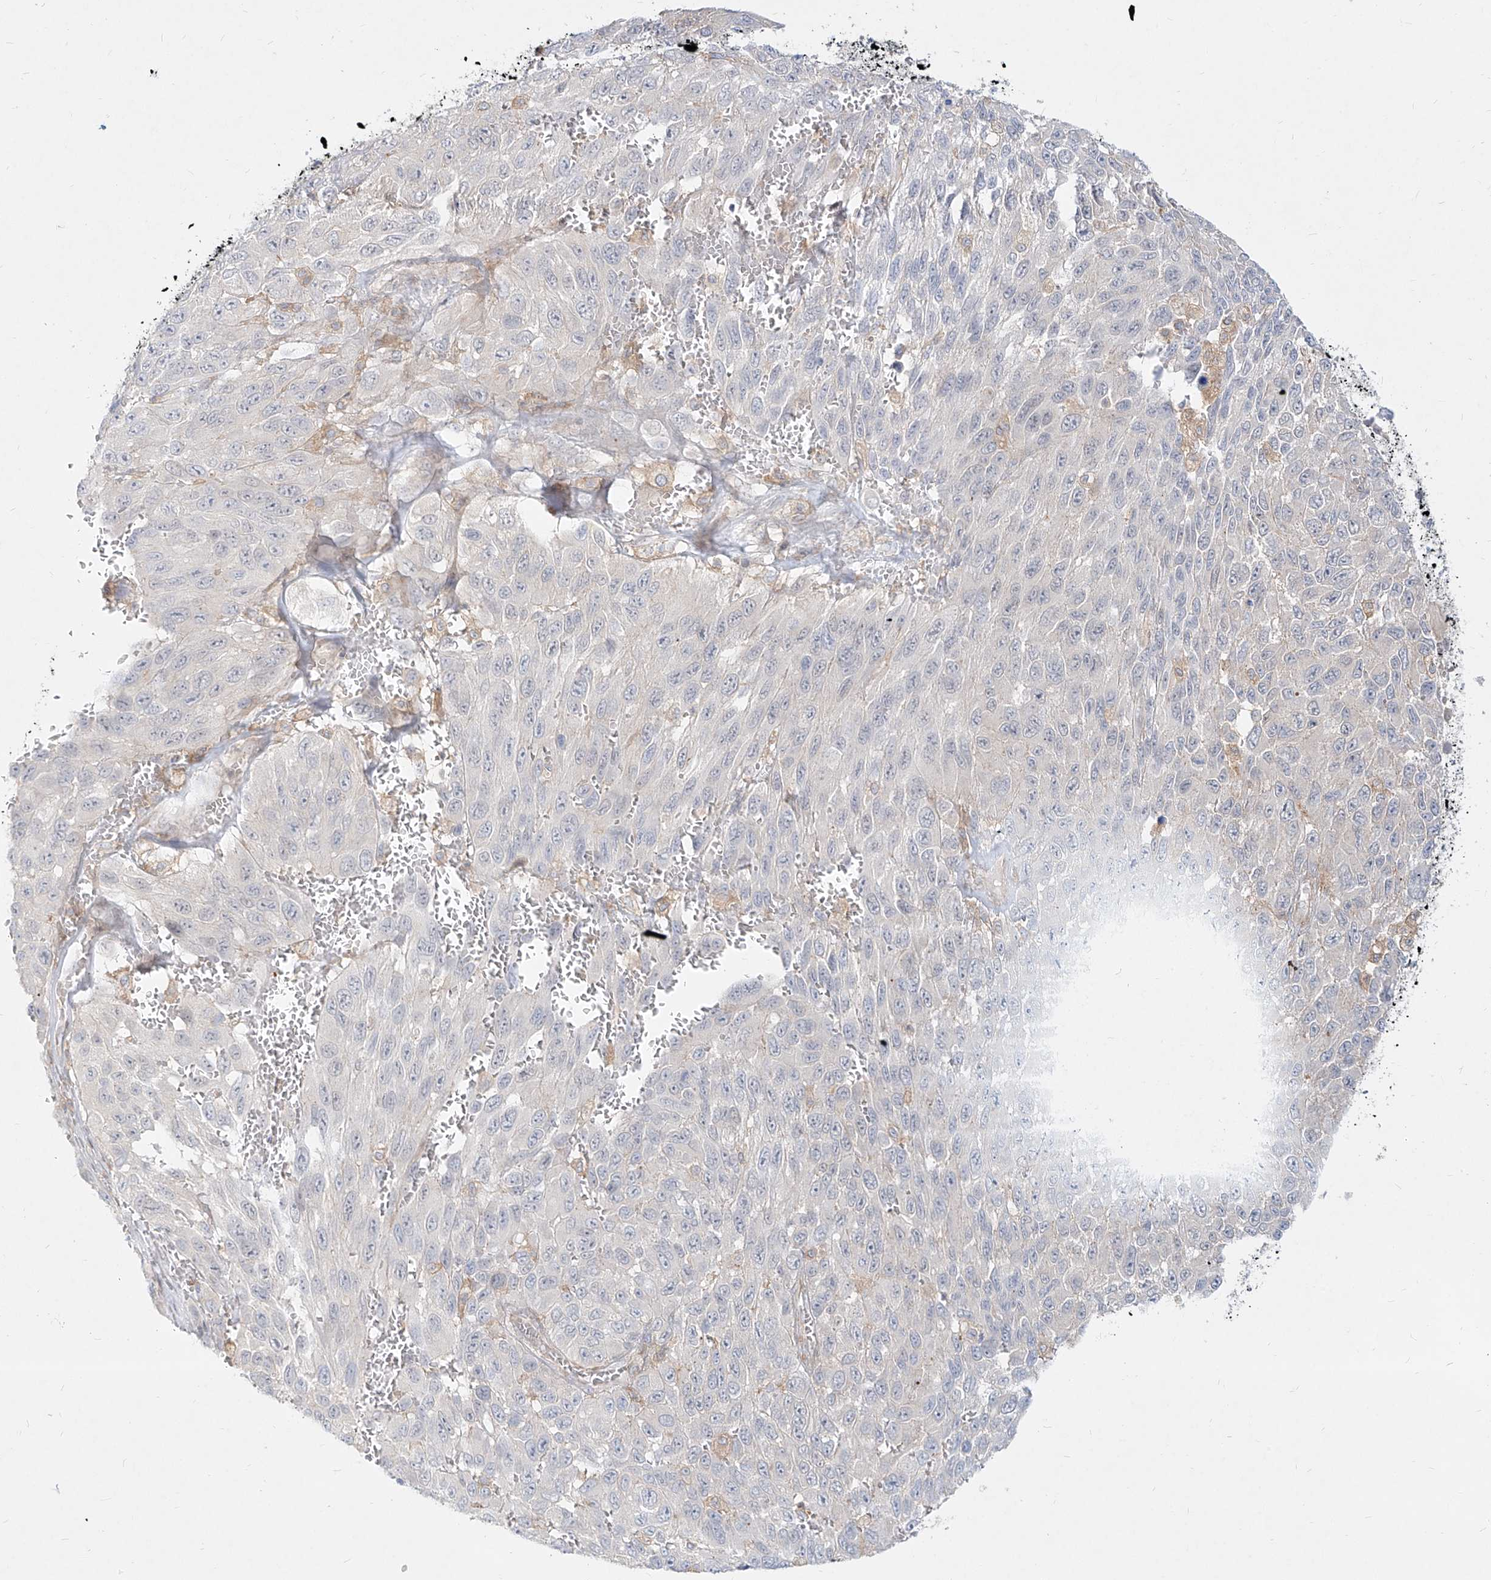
{"staining": {"intensity": "negative", "quantity": "none", "location": "none"}, "tissue": "melanoma", "cell_type": "Tumor cells", "image_type": "cancer", "snomed": [{"axis": "morphology", "description": "Malignant melanoma, NOS"}, {"axis": "topography", "description": "Skin"}], "caption": "Immunohistochemistry photomicrograph of melanoma stained for a protein (brown), which shows no expression in tumor cells.", "gene": "SLC2A12", "patient": {"sex": "female", "age": 96}}